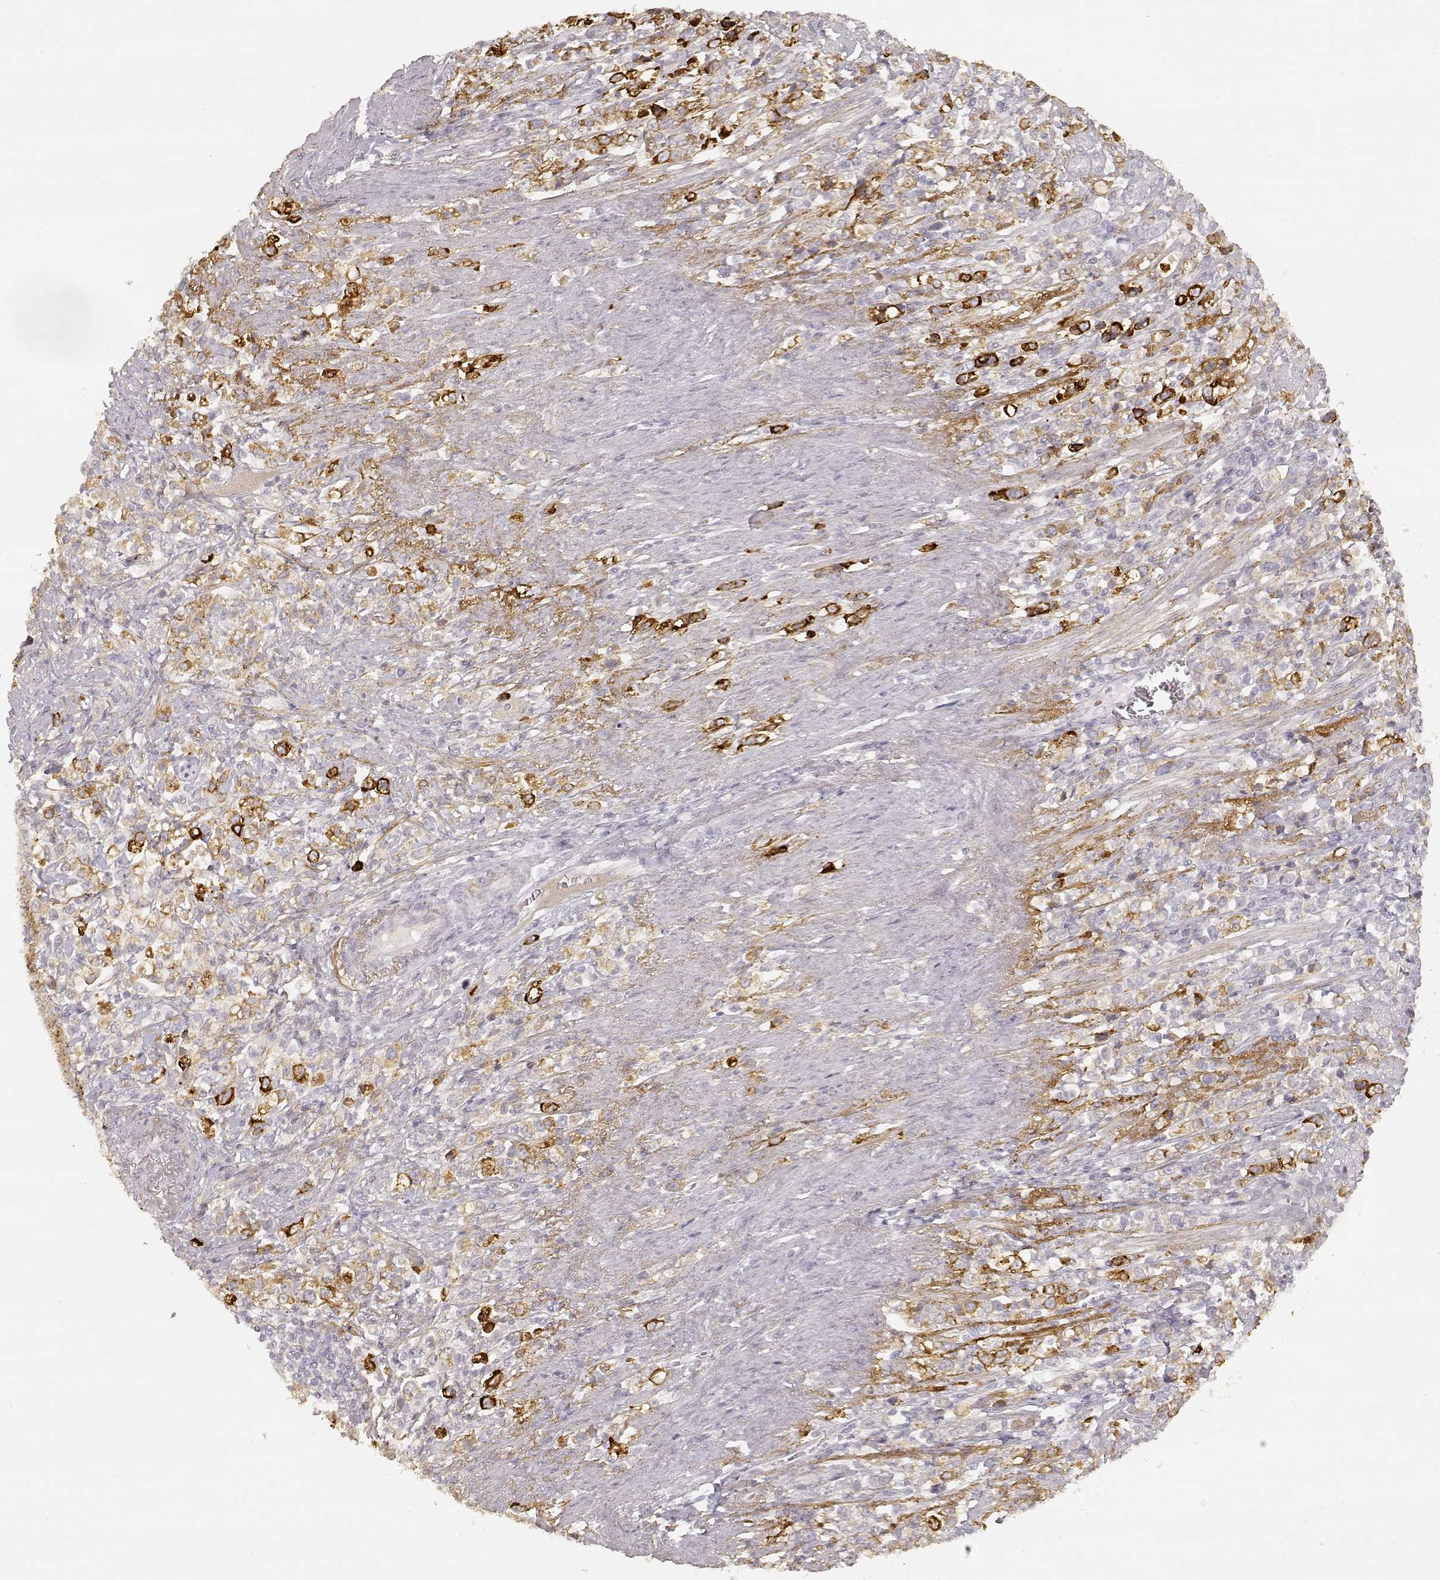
{"staining": {"intensity": "strong", "quantity": "25%-75%", "location": "cytoplasmic/membranous"}, "tissue": "stomach cancer", "cell_type": "Tumor cells", "image_type": "cancer", "snomed": [{"axis": "morphology", "description": "Adenocarcinoma, NOS"}, {"axis": "topography", "description": "Stomach"}], "caption": "High-magnification brightfield microscopy of stomach cancer stained with DAB (3,3'-diaminobenzidine) (brown) and counterstained with hematoxylin (blue). tumor cells exhibit strong cytoplasmic/membranous staining is appreciated in about25%-75% of cells. (DAB (3,3'-diaminobenzidine) IHC, brown staining for protein, blue staining for nuclei).", "gene": "LAMC2", "patient": {"sex": "male", "age": 63}}